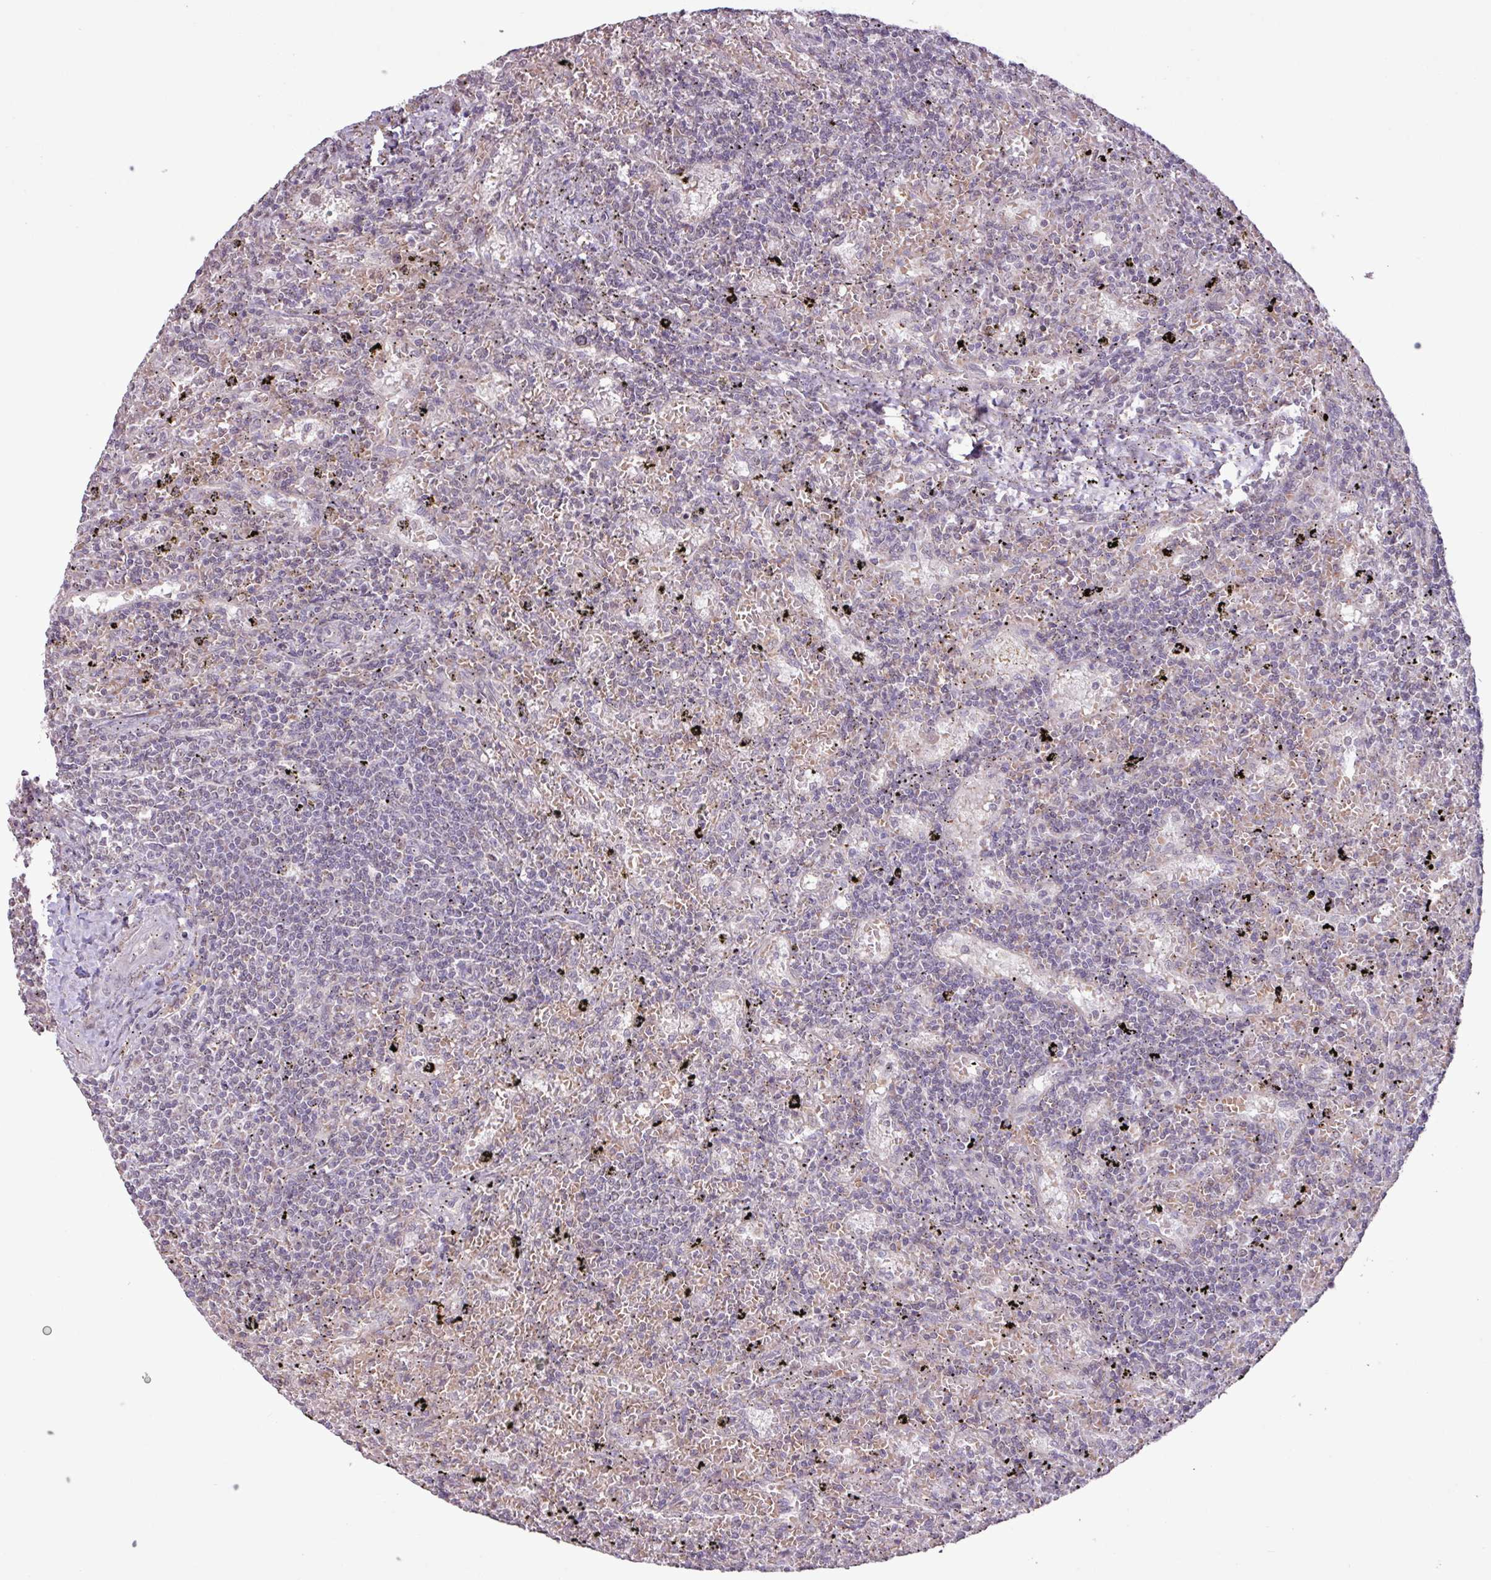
{"staining": {"intensity": "negative", "quantity": "none", "location": "none"}, "tissue": "lymphoma", "cell_type": "Tumor cells", "image_type": "cancer", "snomed": [{"axis": "morphology", "description": "Malignant lymphoma, non-Hodgkin's type, Low grade"}, {"axis": "topography", "description": "Spleen"}], "caption": "Immunohistochemistry histopathology image of neoplastic tissue: low-grade malignant lymphoma, non-Hodgkin's type stained with DAB (3,3'-diaminobenzidine) exhibits no significant protein staining in tumor cells. The staining was performed using DAB (3,3'-diaminobenzidine) to visualize the protein expression in brown, while the nuclei were stained in blue with hematoxylin (Magnification: 20x).", "gene": "L3MBTL3", "patient": {"sex": "male", "age": 76}}